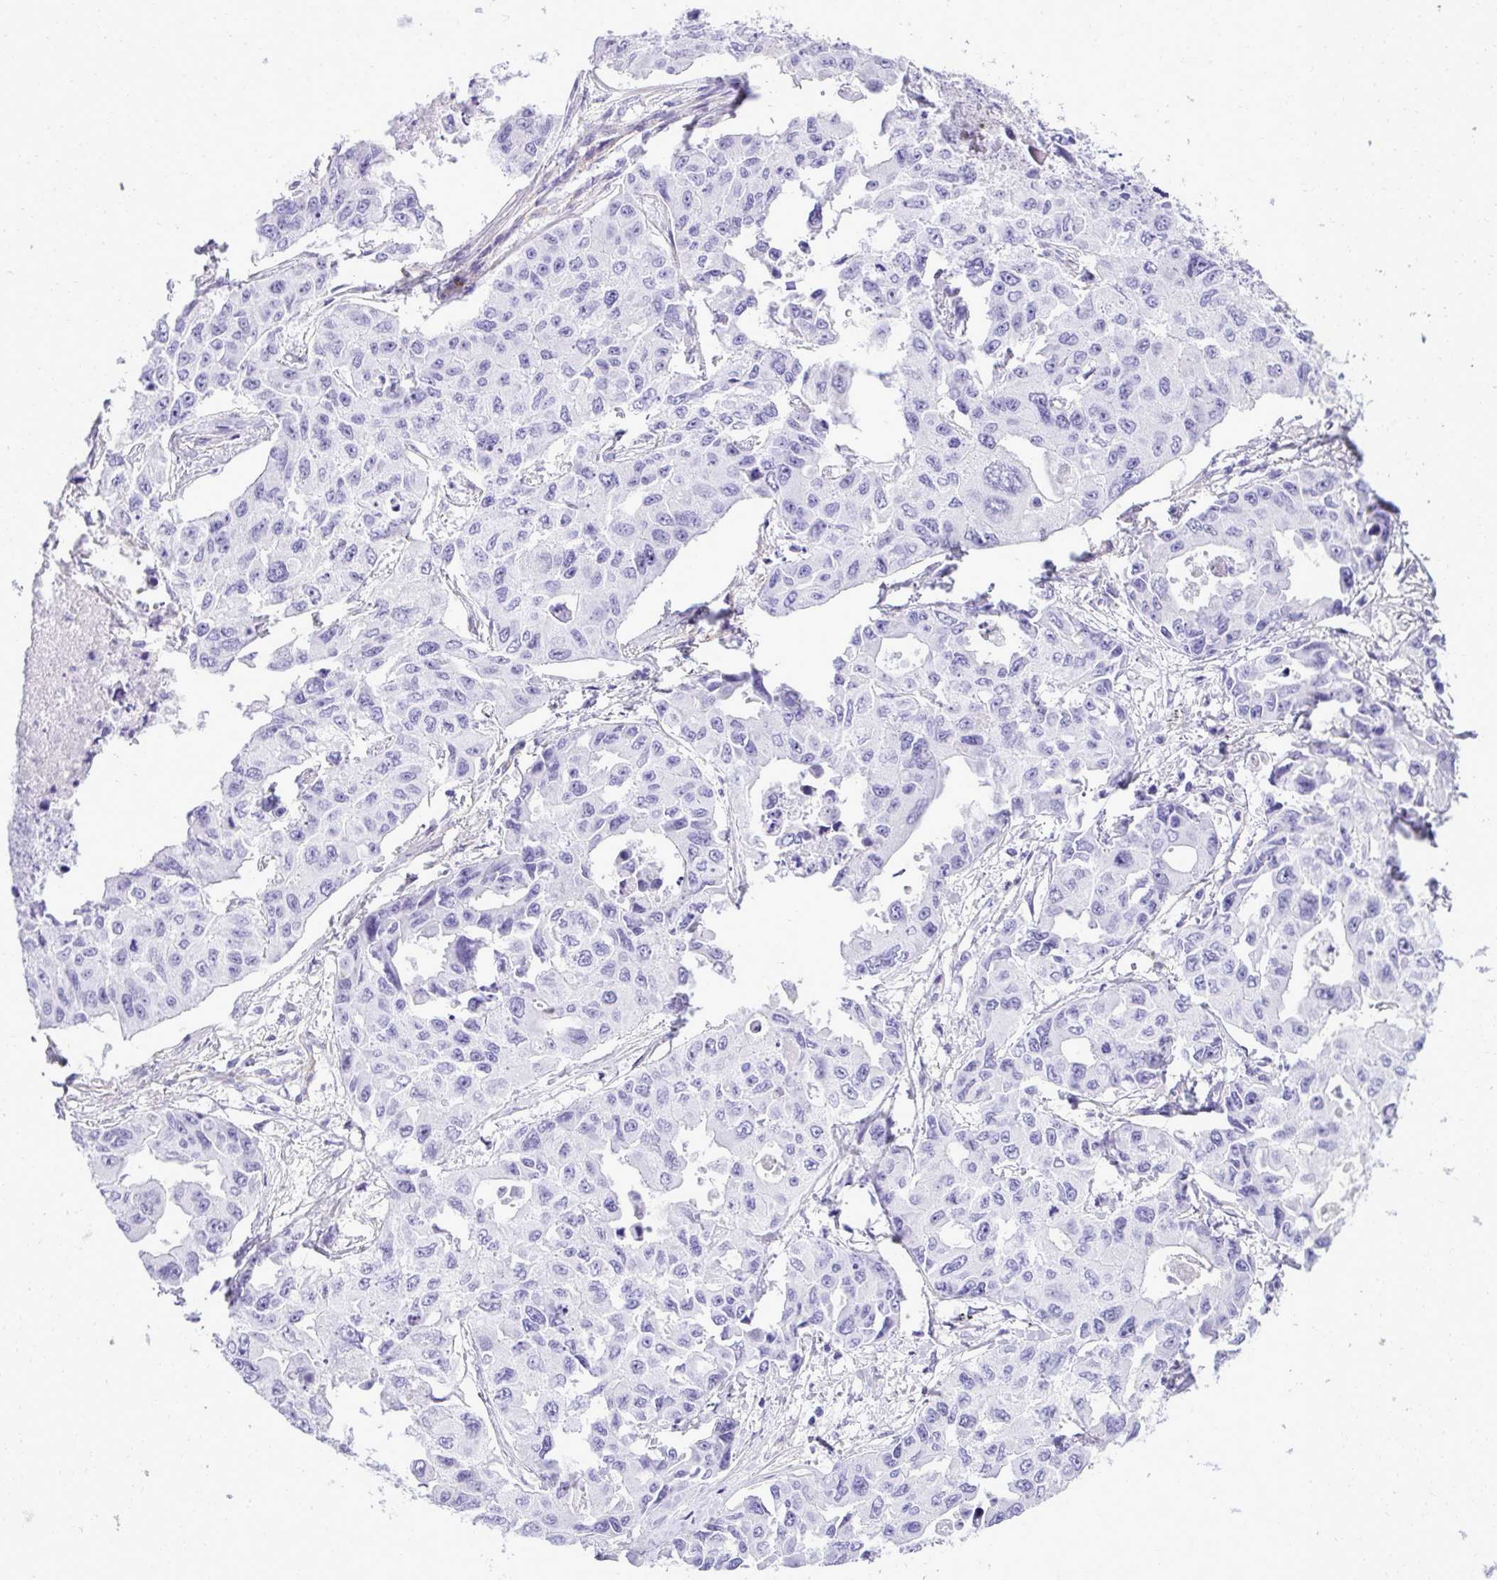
{"staining": {"intensity": "negative", "quantity": "none", "location": "none"}, "tissue": "lung cancer", "cell_type": "Tumor cells", "image_type": "cancer", "snomed": [{"axis": "morphology", "description": "Adenocarcinoma, NOS"}, {"axis": "topography", "description": "Lung"}], "caption": "The histopathology image shows no staining of tumor cells in adenocarcinoma (lung).", "gene": "PITPNM3", "patient": {"sex": "male", "age": 64}}